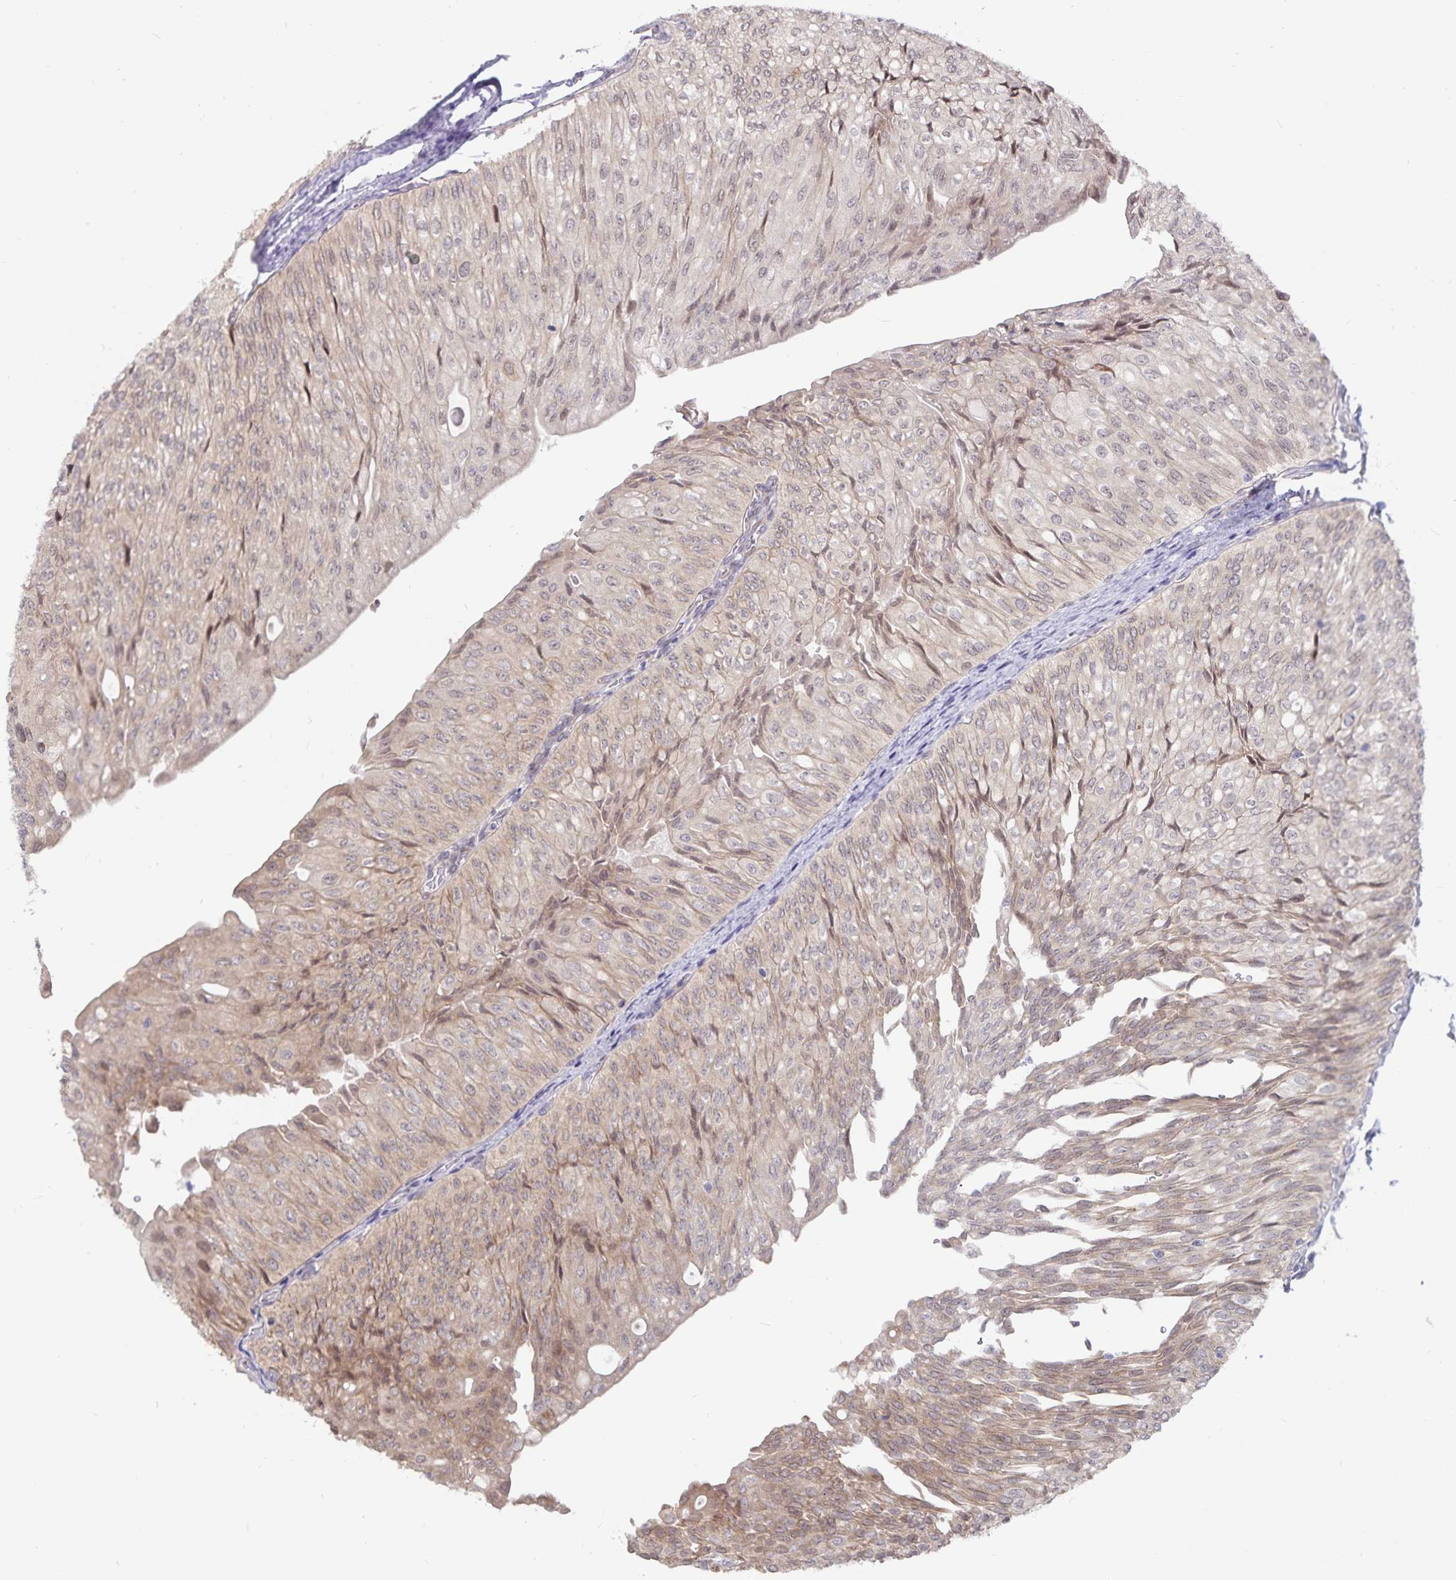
{"staining": {"intensity": "moderate", "quantity": "25%-75%", "location": "cytoplasmic/membranous"}, "tissue": "urothelial cancer", "cell_type": "Tumor cells", "image_type": "cancer", "snomed": [{"axis": "morphology", "description": "Urothelial carcinoma, NOS"}, {"axis": "topography", "description": "Urinary bladder"}], "caption": "Transitional cell carcinoma was stained to show a protein in brown. There is medium levels of moderate cytoplasmic/membranous staining in about 25%-75% of tumor cells.", "gene": "ATP2A2", "patient": {"sex": "male", "age": 62}}